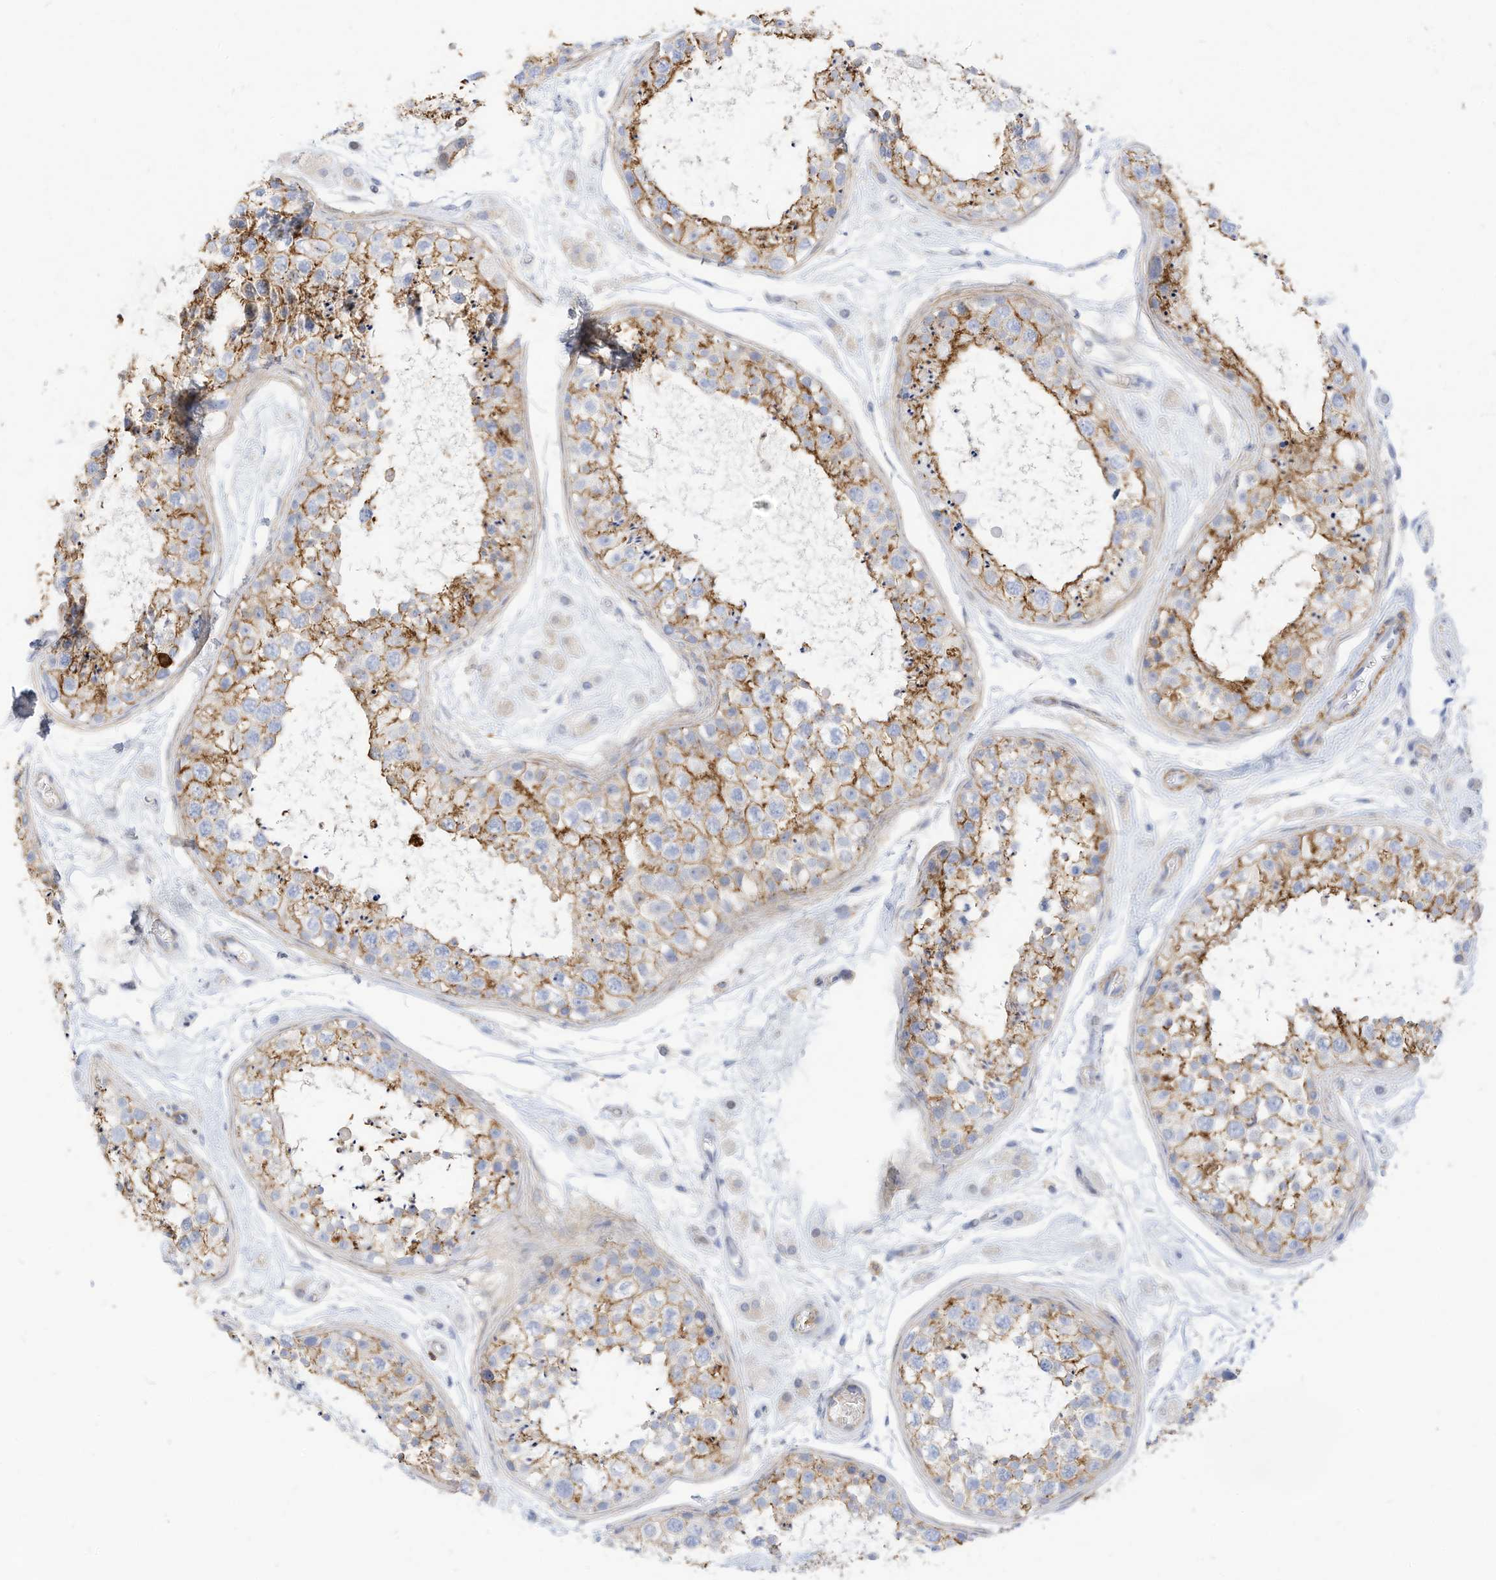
{"staining": {"intensity": "moderate", "quantity": "25%-75%", "location": "cytoplasmic/membranous"}, "tissue": "testis", "cell_type": "Cells in seminiferous ducts", "image_type": "normal", "snomed": [{"axis": "morphology", "description": "Normal tissue, NOS"}, {"axis": "topography", "description": "Testis"}], "caption": "A brown stain highlights moderate cytoplasmic/membranous positivity of a protein in cells in seminiferous ducts of unremarkable testis. The protein of interest is stained brown, and the nuclei are stained in blue (DAB (3,3'-diaminobenzidine) IHC with brightfield microscopy, high magnification).", "gene": "TXNDC9", "patient": {"sex": "male", "age": 25}}